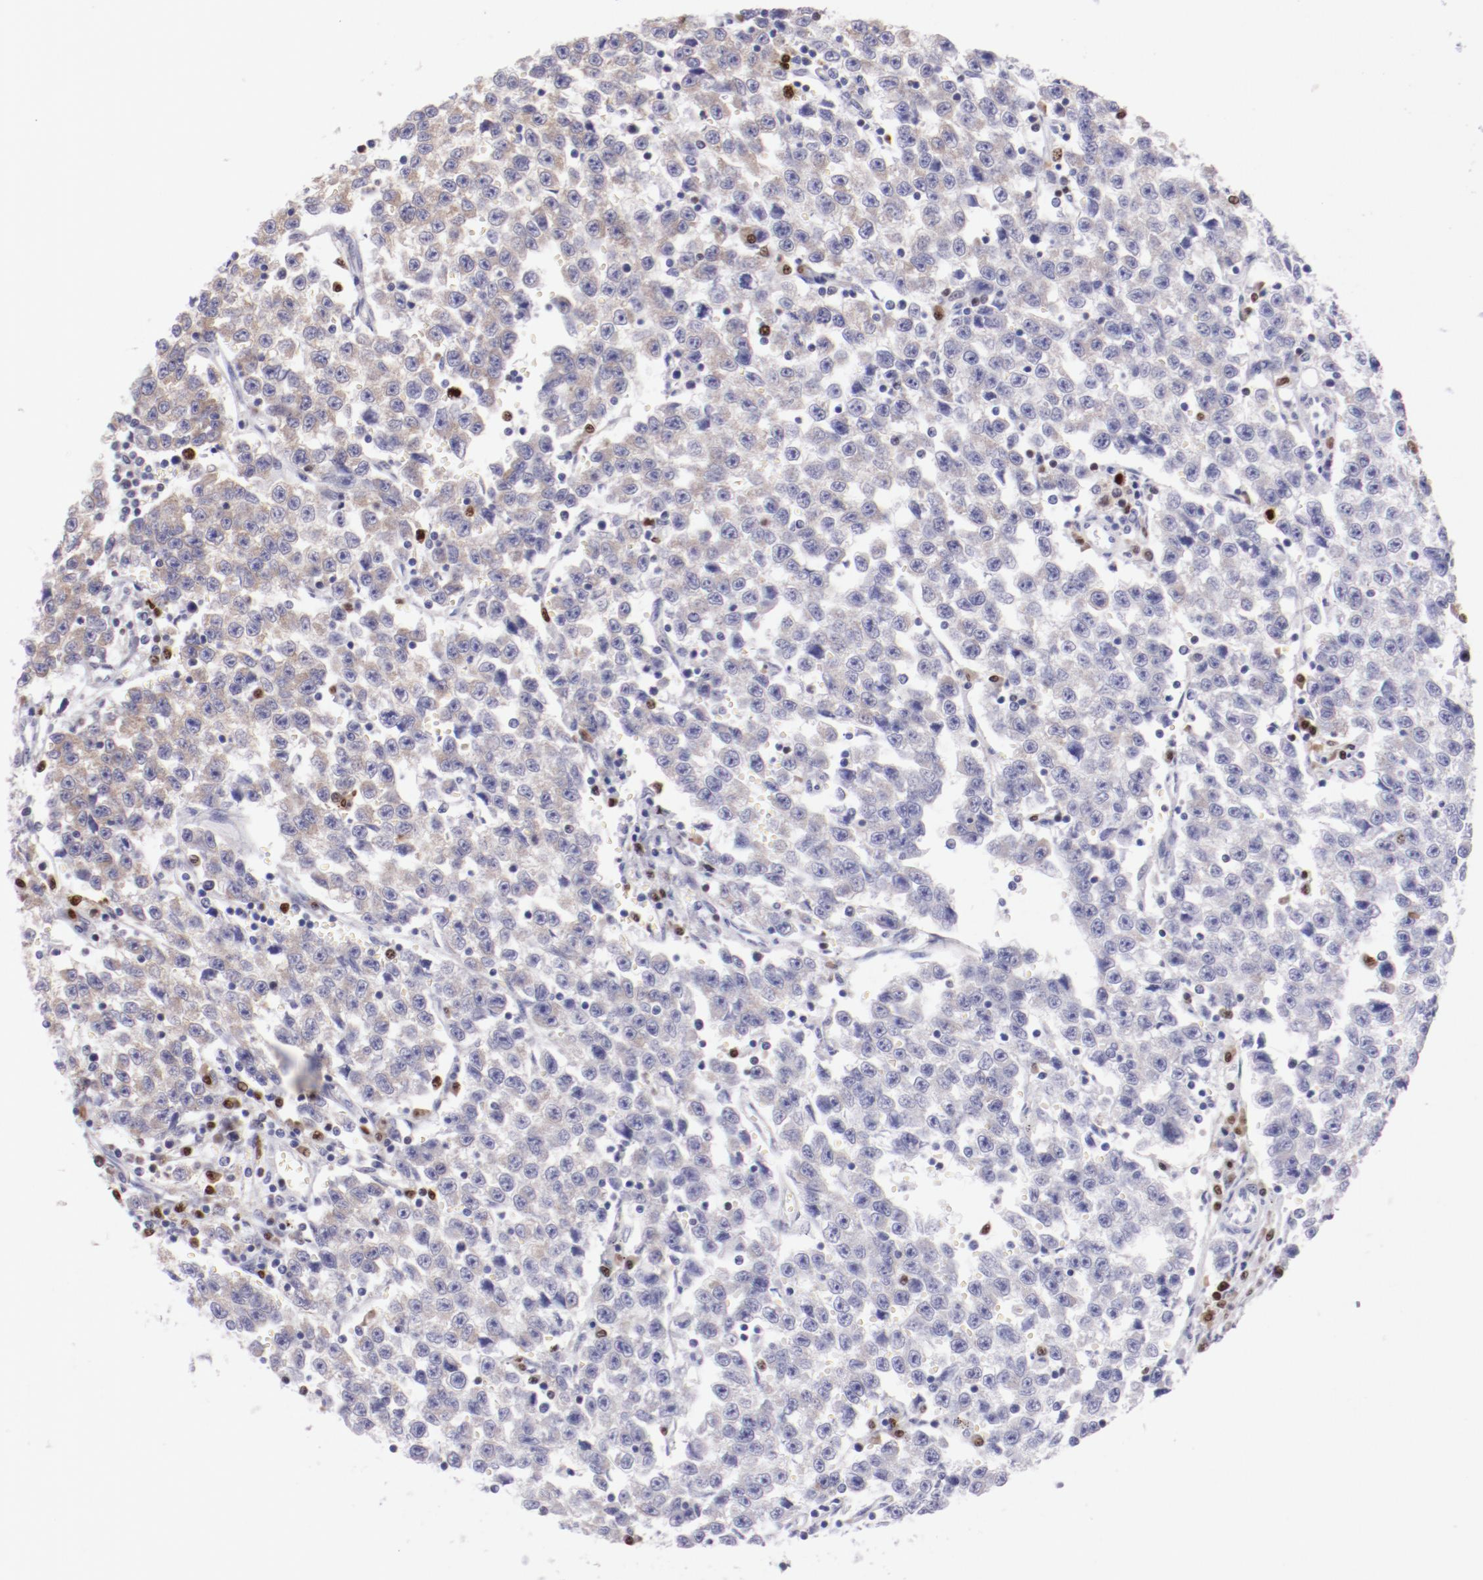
{"staining": {"intensity": "weak", "quantity": ">75%", "location": "cytoplasmic/membranous"}, "tissue": "testis cancer", "cell_type": "Tumor cells", "image_type": "cancer", "snomed": [{"axis": "morphology", "description": "Seminoma, NOS"}, {"axis": "topography", "description": "Testis"}], "caption": "The immunohistochemical stain labels weak cytoplasmic/membranous staining in tumor cells of testis cancer (seminoma) tissue.", "gene": "IRF8", "patient": {"sex": "male", "age": 35}}